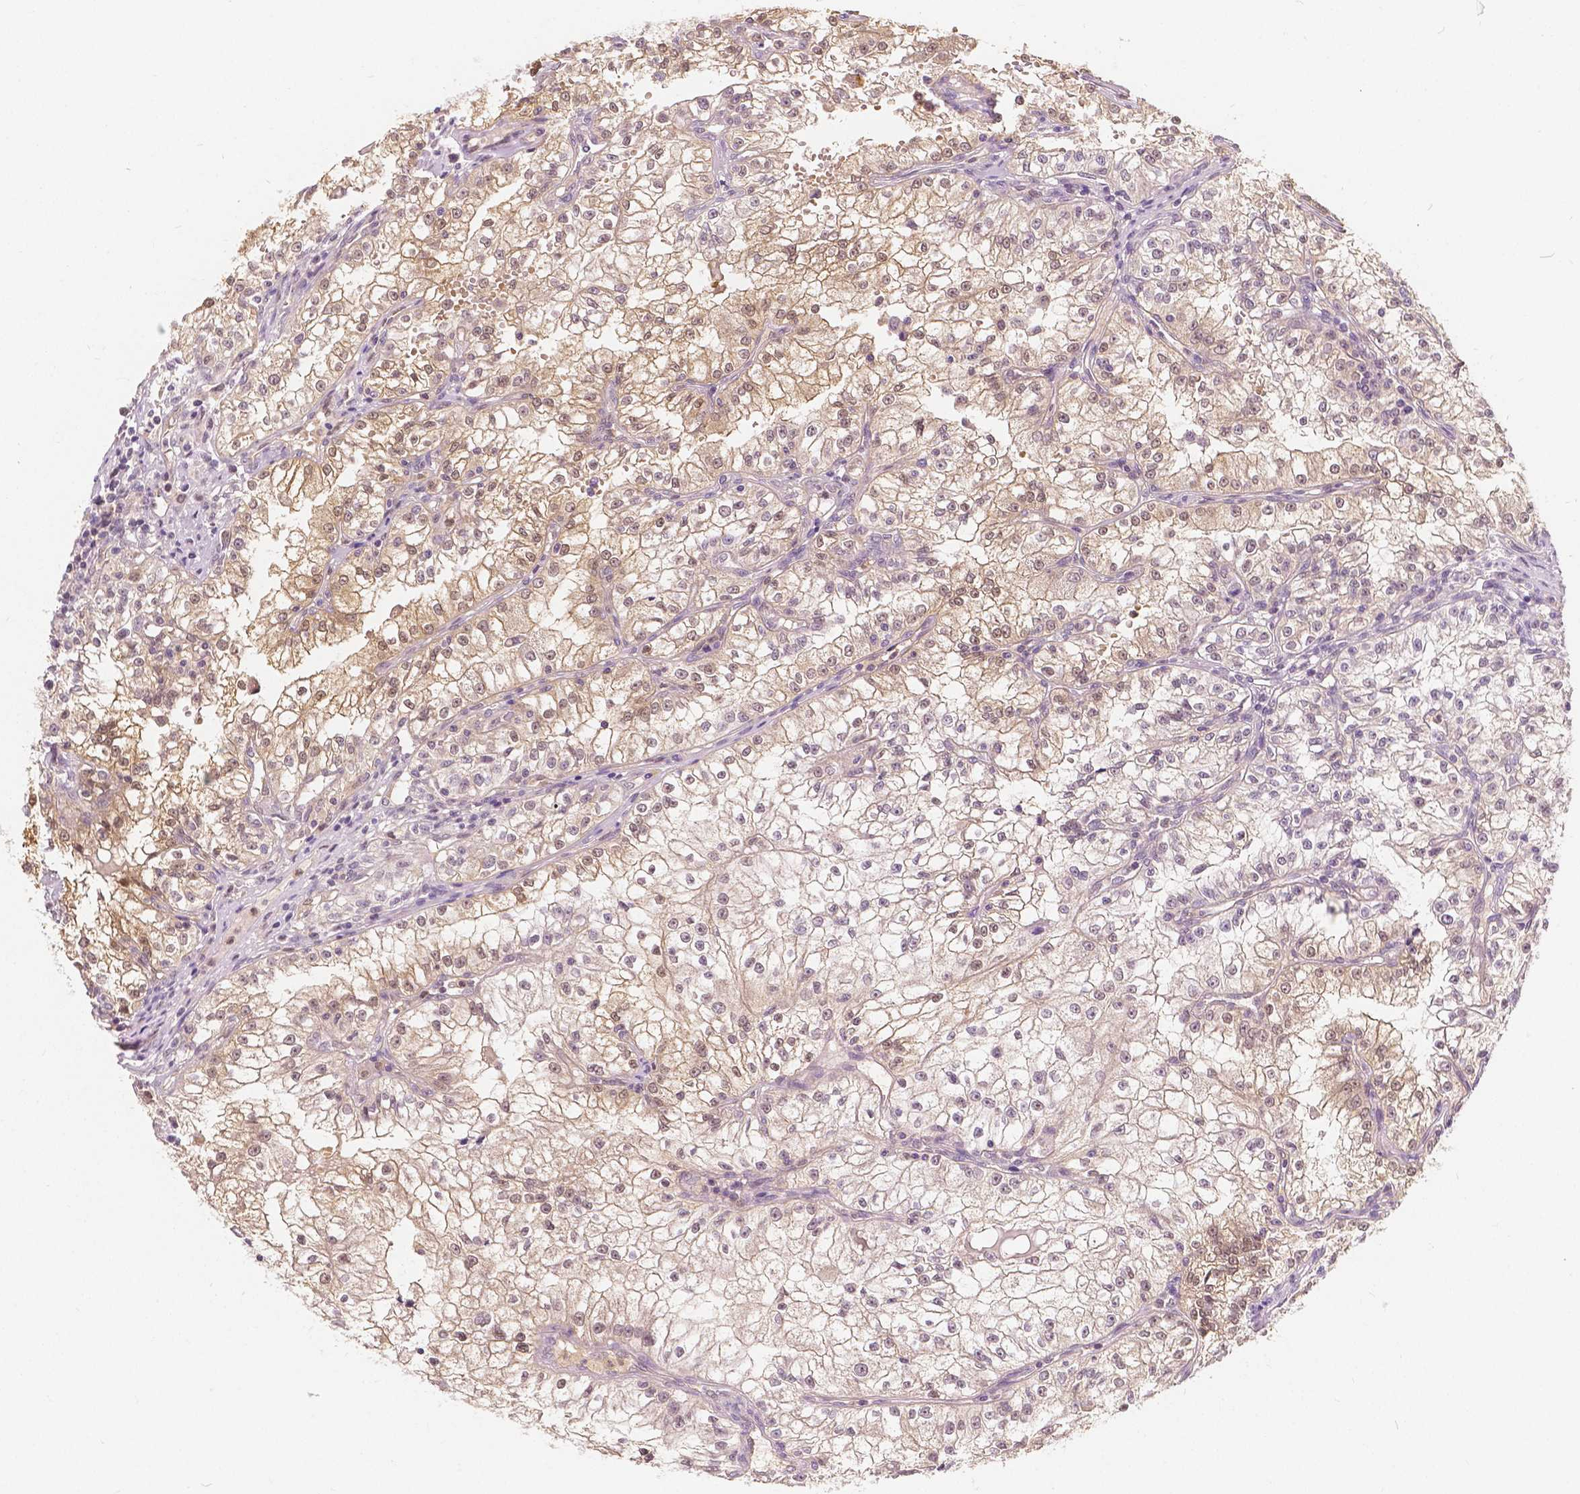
{"staining": {"intensity": "moderate", "quantity": ">75%", "location": "cytoplasmic/membranous,nuclear"}, "tissue": "renal cancer", "cell_type": "Tumor cells", "image_type": "cancer", "snomed": [{"axis": "morphology", "description": "Adenocarcinoma, NOS"}, {"axis": "topography", "description": "Kidney"}], "caption": "High-magnification brightfield microscopy of renal adenocarcinoma stained with DAB (brown) and counterstained with hematoxylin (blue). tumor cells exhibit moderate cytoplasmic/membranous and nuclear expression is seen in approximately>75% of cells.", "gene": "NAPRT", "patient": {"sex": "male", "age": 36}}